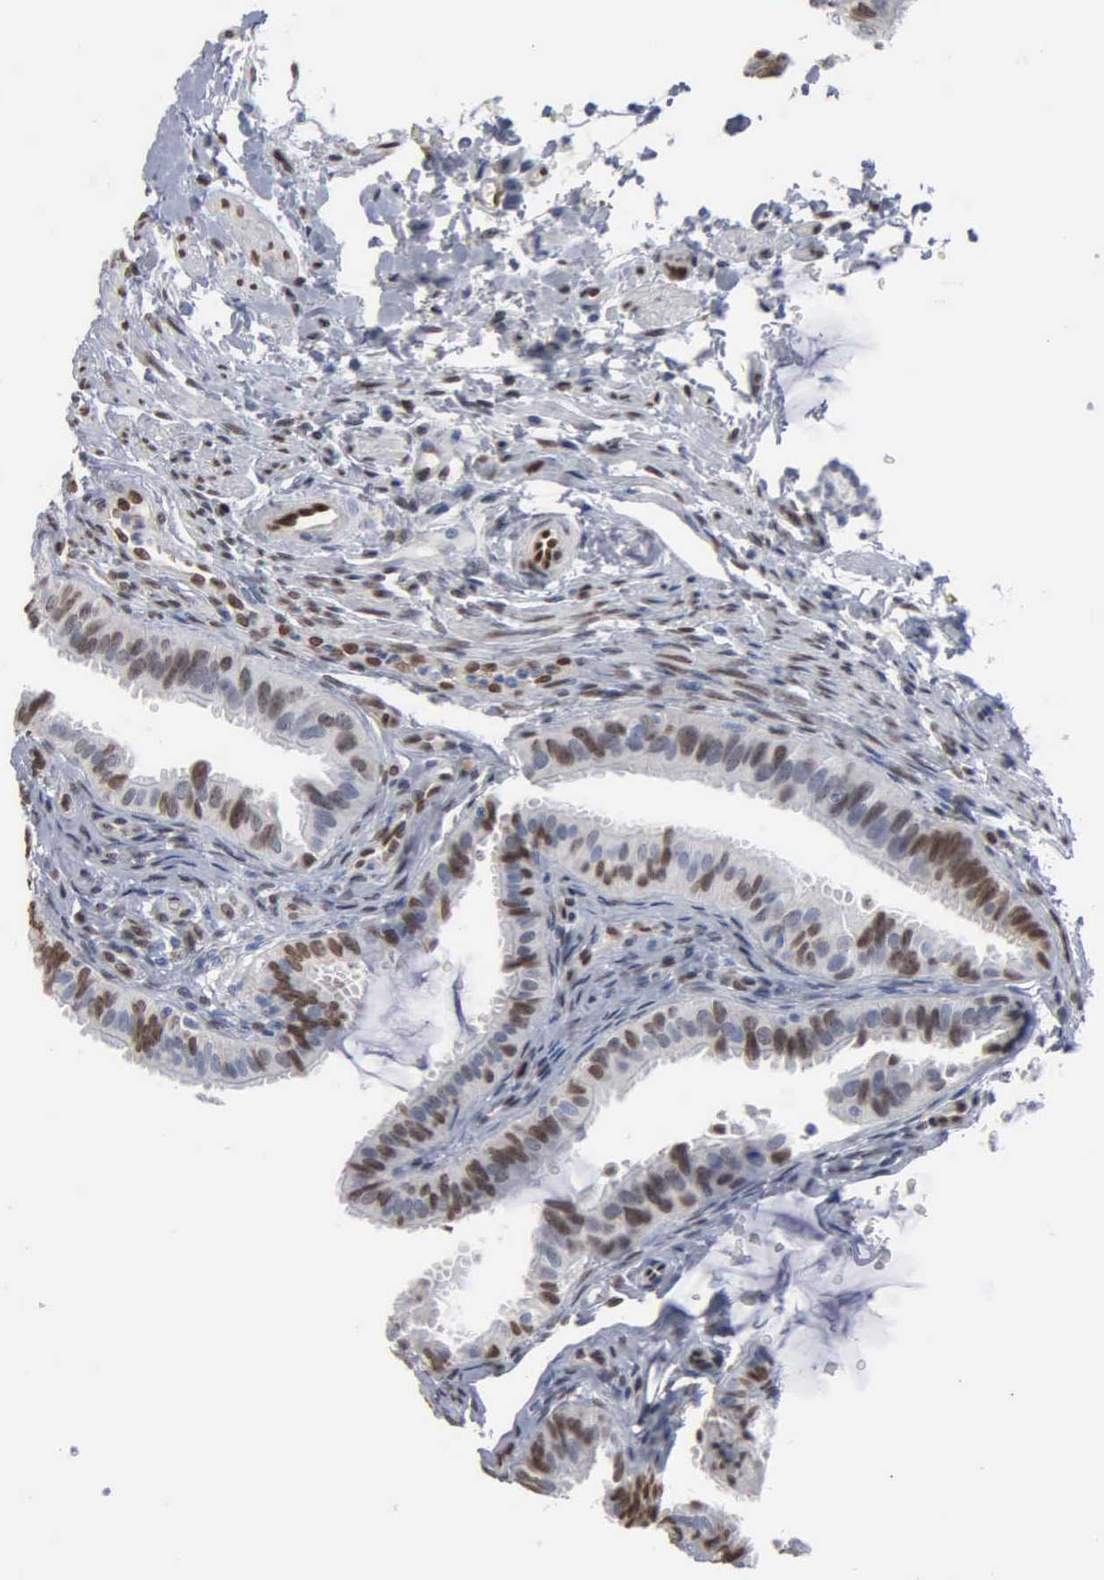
{"staining": {"intensity": "moderate", "quantity": ">75%", "location": "cytoplasmic/membranous"}, "tissue": "fallopian tube", "cell_type": "Glandular cells", "image_type": "normal", "snomed": [{"axis": "morphology", "description": "Normal tissue, NOS"}, {"axis": "topography", "description": "Fallopian tube"}], "caption": "Benign fallopian tube reveals moderate cytoplasmic/membranous staining in approximately >75% of glandular cells.", "gene": "FGF2", "patient": {"sex": "female", "age": 42}}